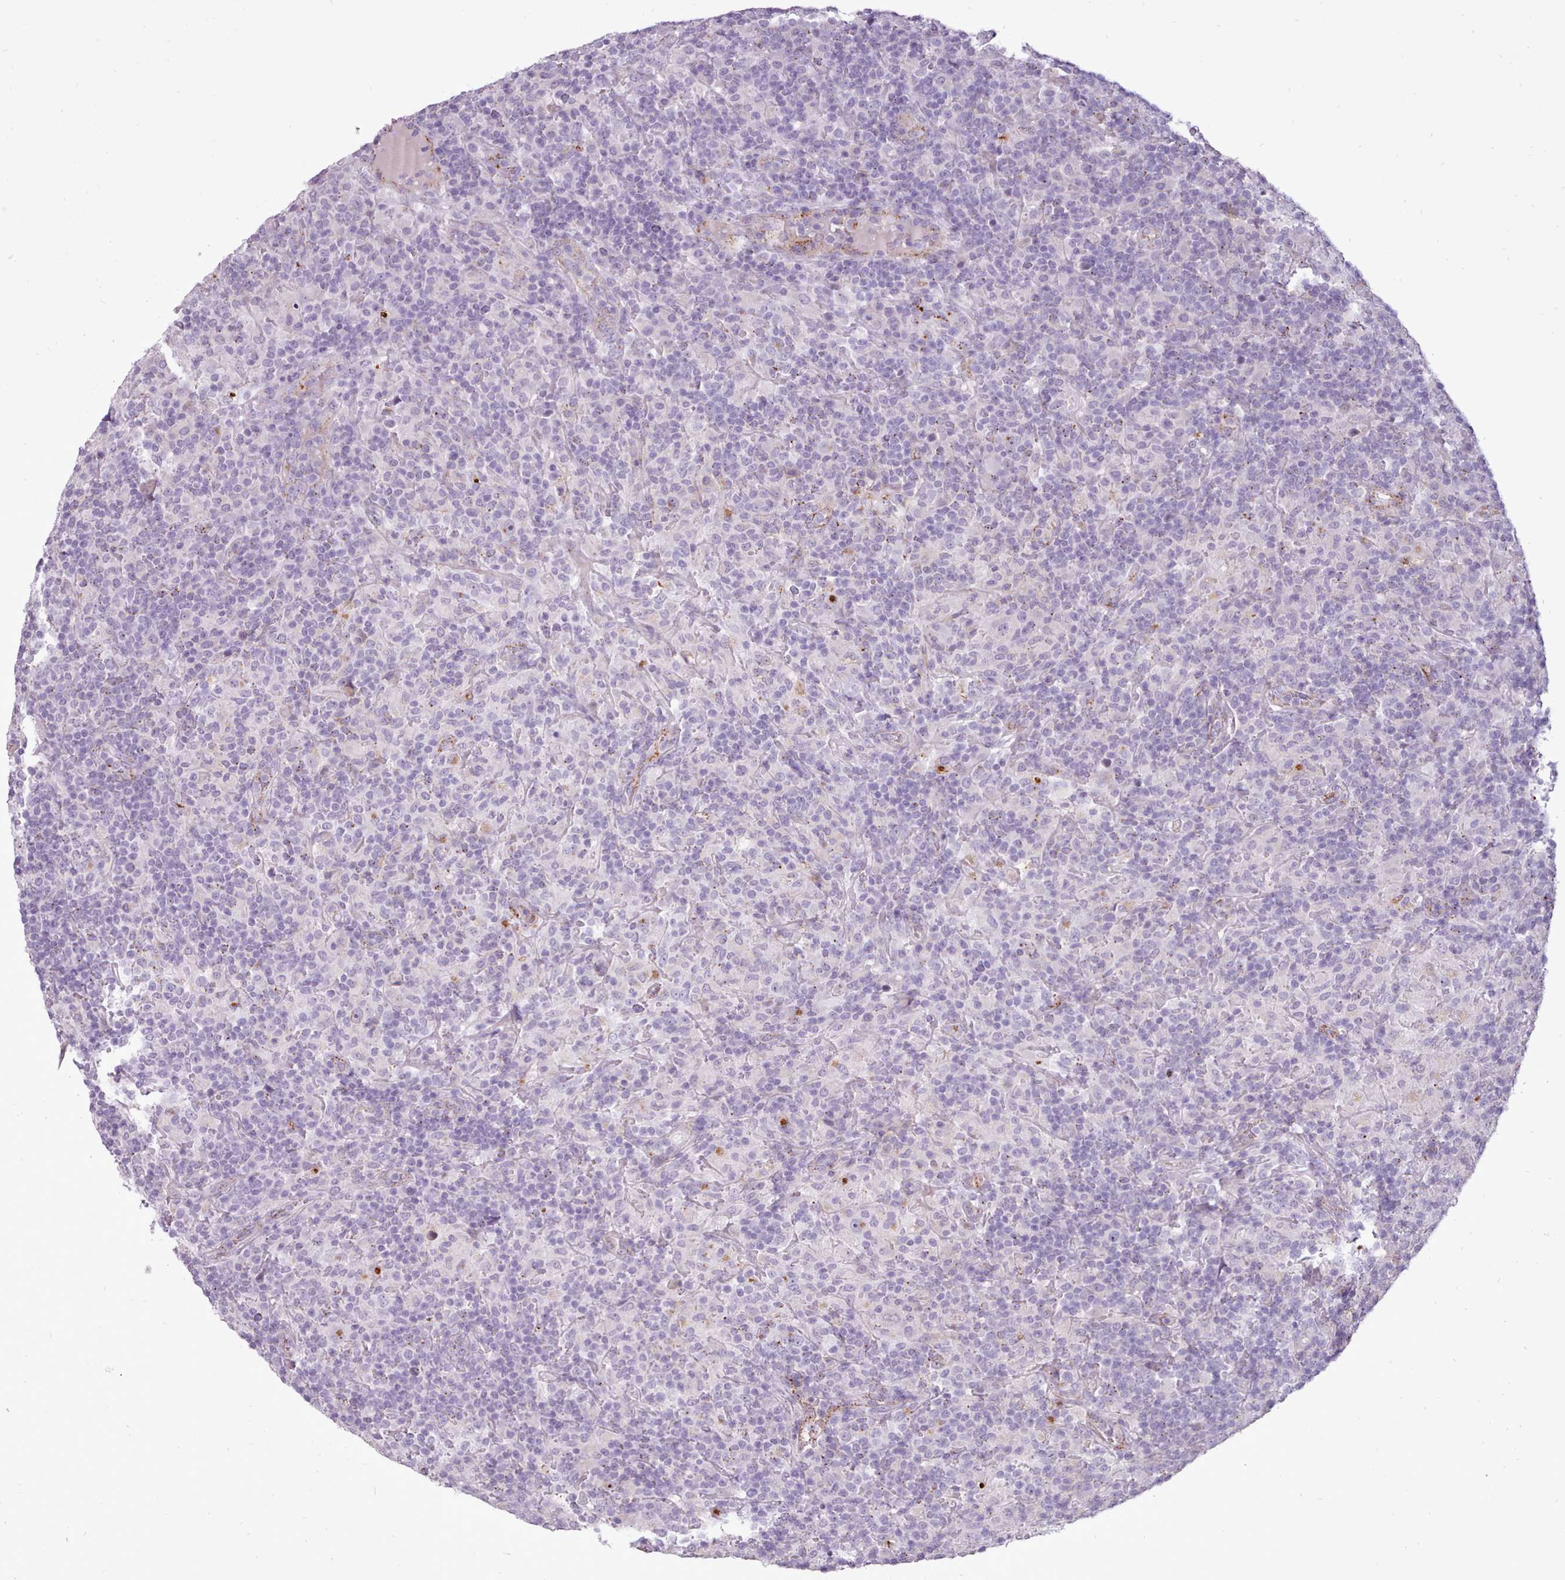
{"staining": {"intensity": "negative", "quantity": "none", "location": "none"}, "tissue": "lymphoma", "cell_type": "Tumor cells", "image_type": "cancer", "snomed": [{"axis": "morphology", "description": "Hodgkin's disease, NOS"}, {"axis": "topography", "description": "Lymph node"}], "caption": "An image of human Hodgkin's disease is negative for staining in tumor cells.", "gene": "ATRAID", "patient": {"sex": "male", "age": 70}}